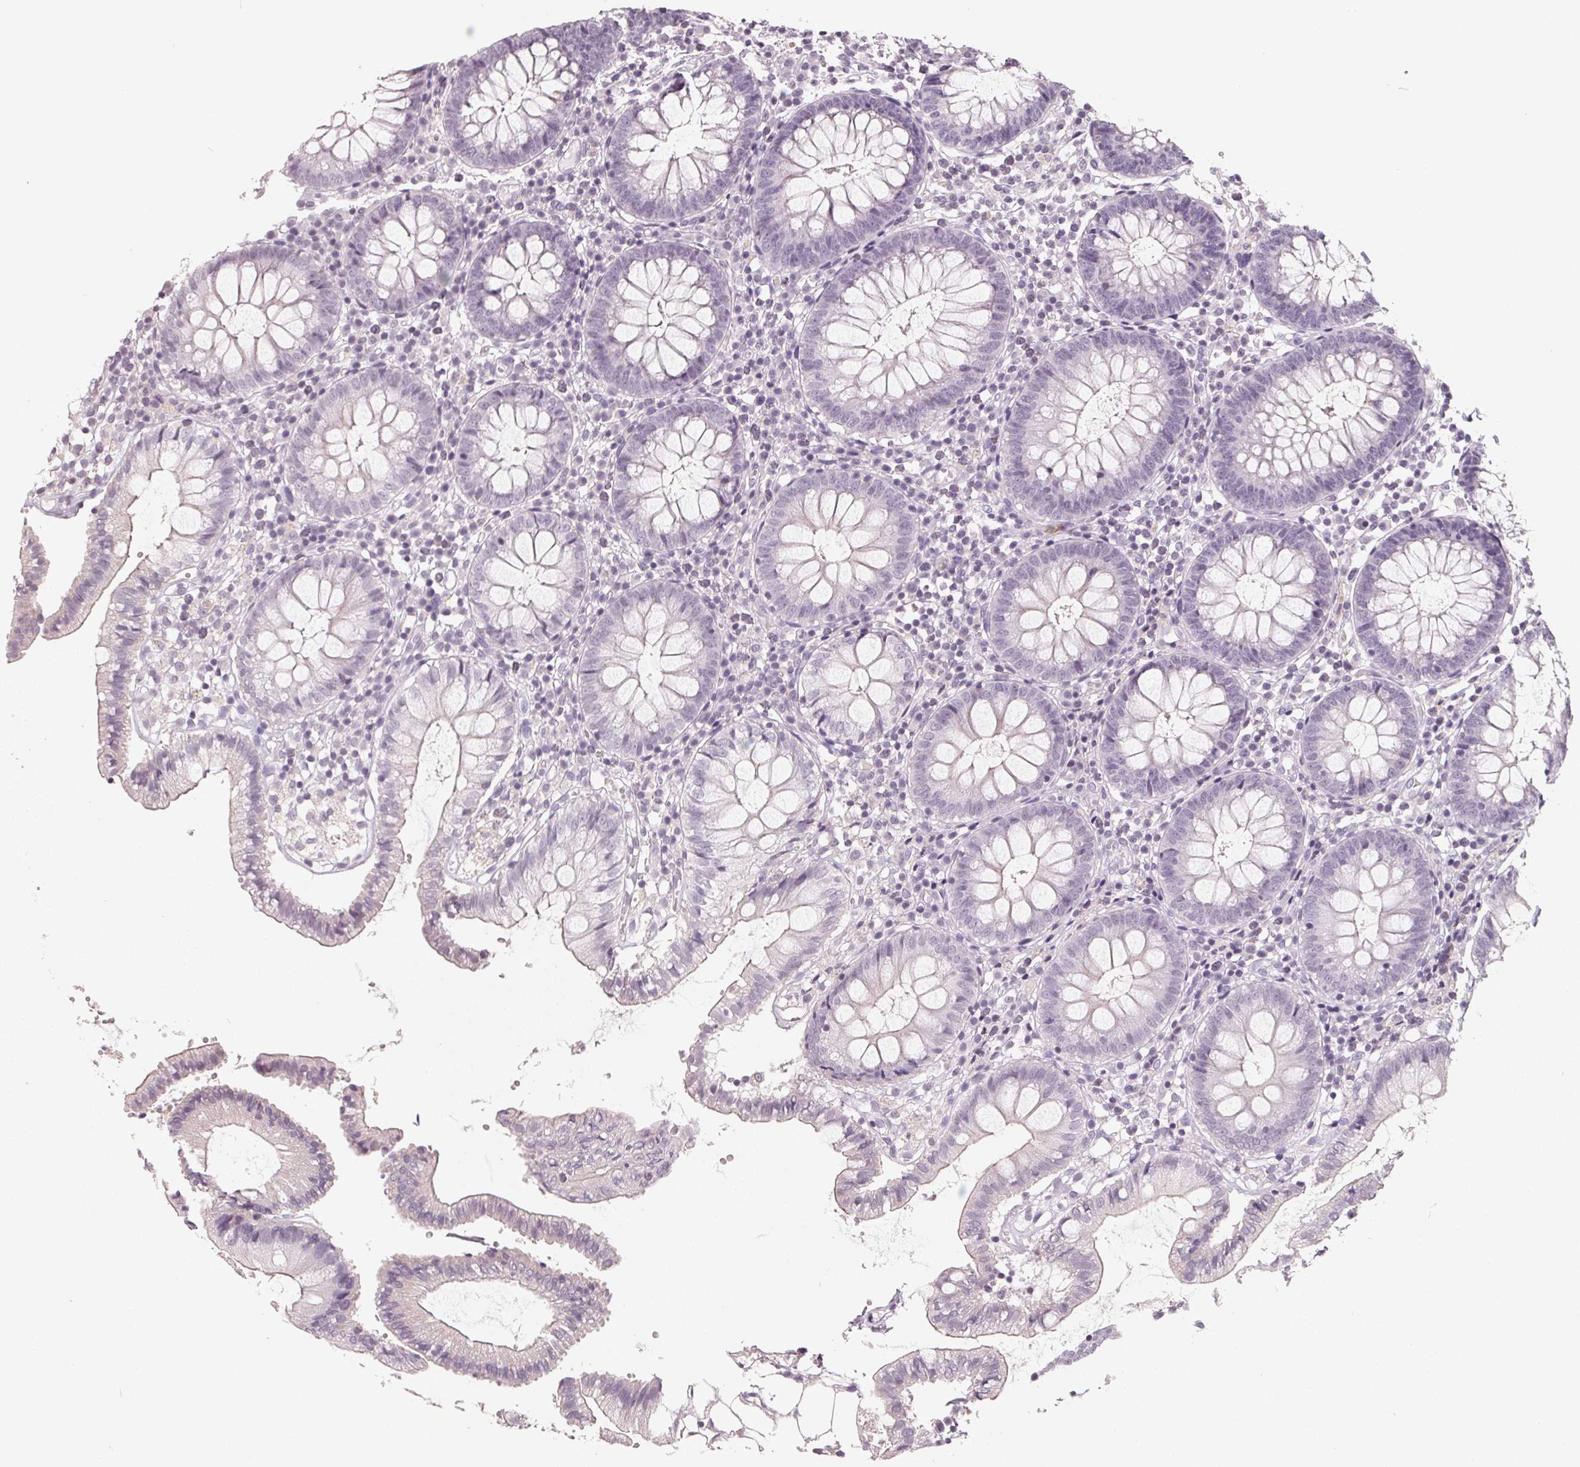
{"staining": {"intensity": "negative", "quantity": "none", "location": "none"}, "tissue": "colon", "cell_type": "Endothelial cells", "image_type": "normal", "snomed": [{"axis": "morphology", "description": "Normal tissue, NOS"}, {"axis": "morphology", "description": "Adenocarcinoma, NOS"}, {"axis": "topography", "description": "Colon"}], "caption": "Endothelial cells show no significant protein staining in normal colon.", "gene": "FTCD", "patient": {"sex": "male", "age": 83}}